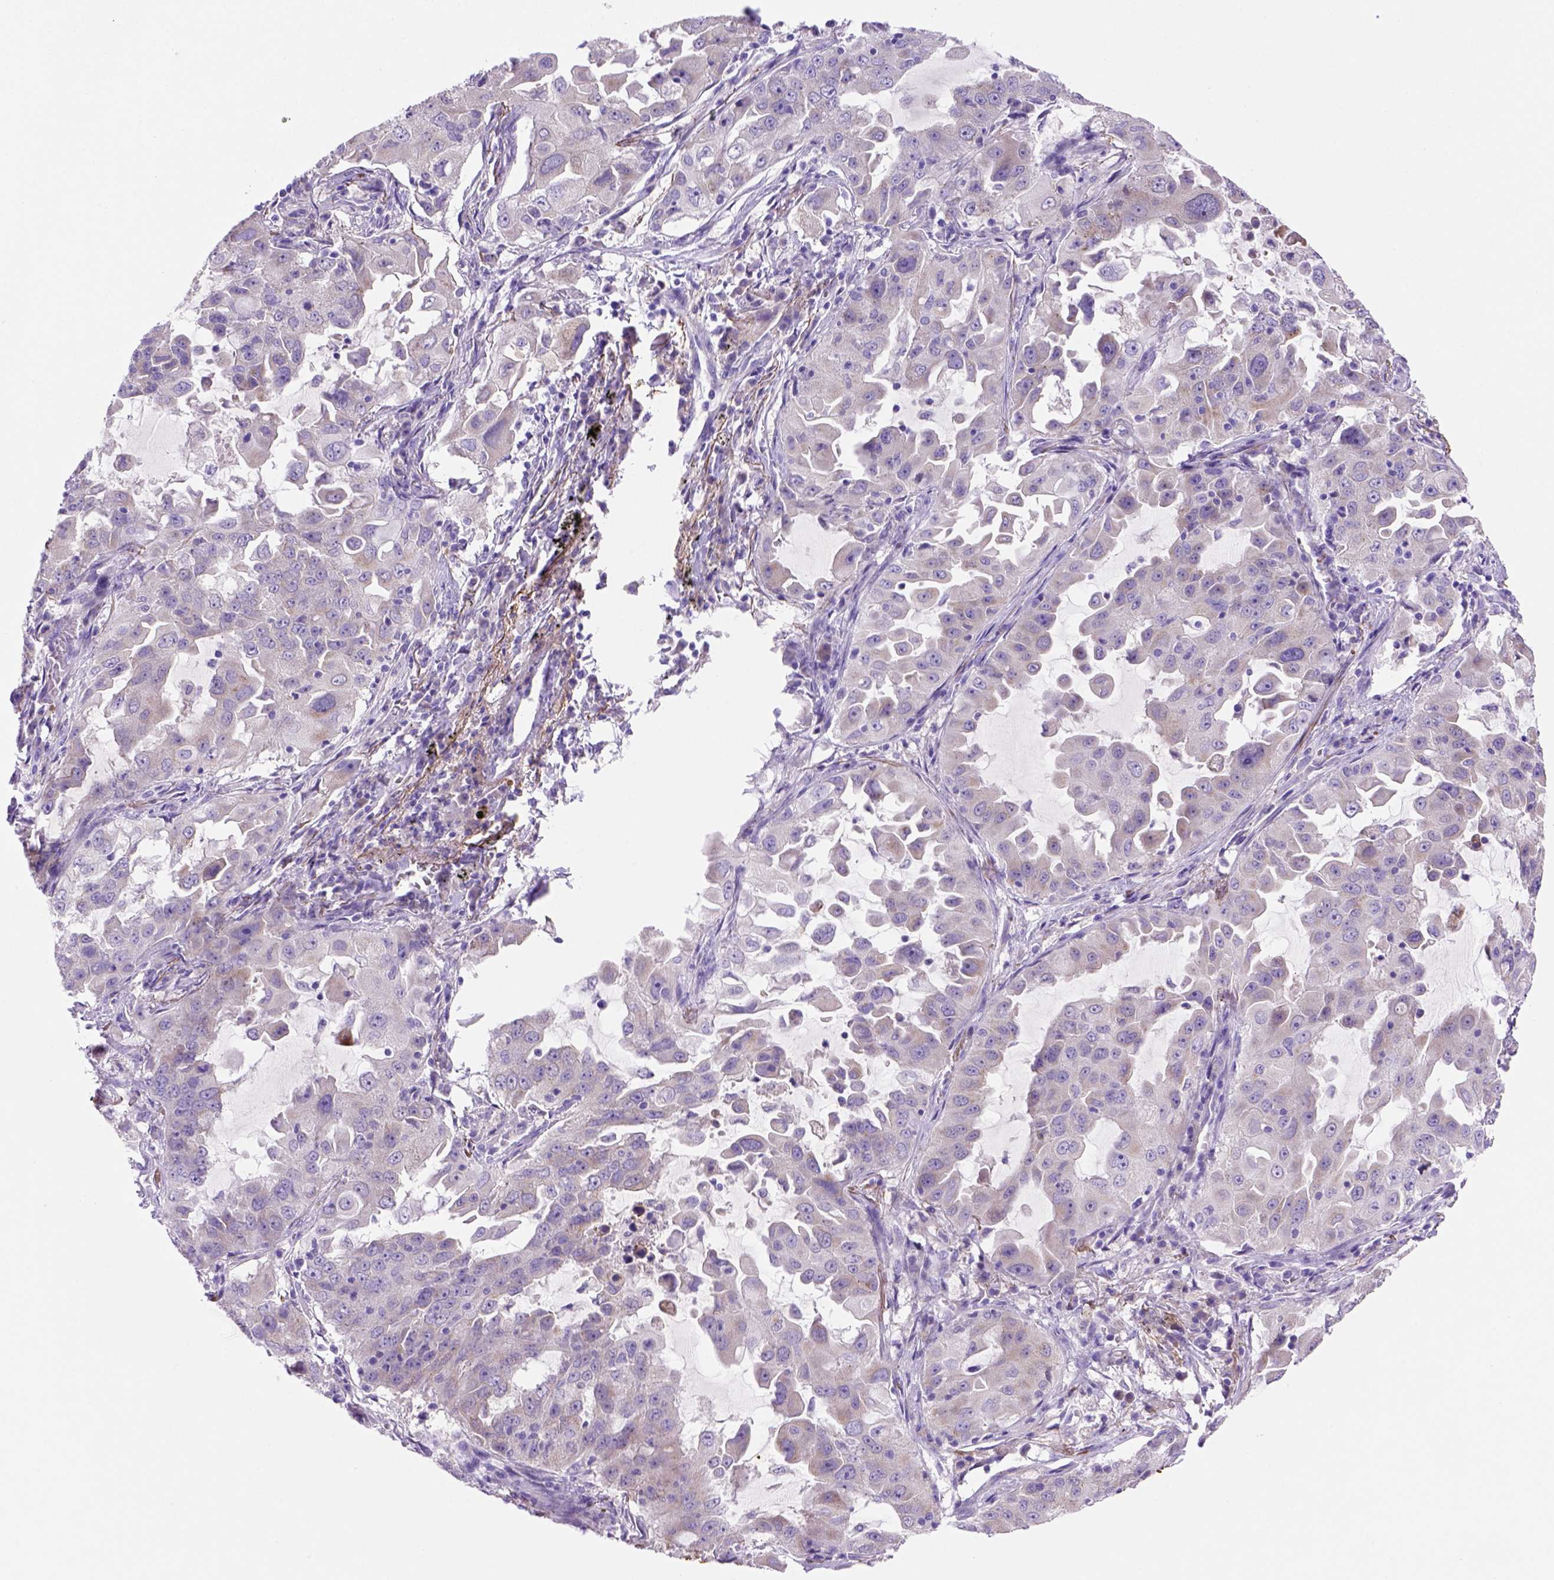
{"staining": {"intensity": "negative", "quantity": "none", "location": "none"}, "tissue": "lung cancer", "cell_type": "Tumor cells", "image_type": "cancer", "snomed": [{"axis": "morphology", "description": "Adenocarcinoma, NOS"}, {"axis": "topography", "description": "Lung"}], "caption": "There is no significant staining in tumor cells of adenocarcinoma (lung).", "gene": "SIRPD", "patient": {"sex": "female", "age": 61}}